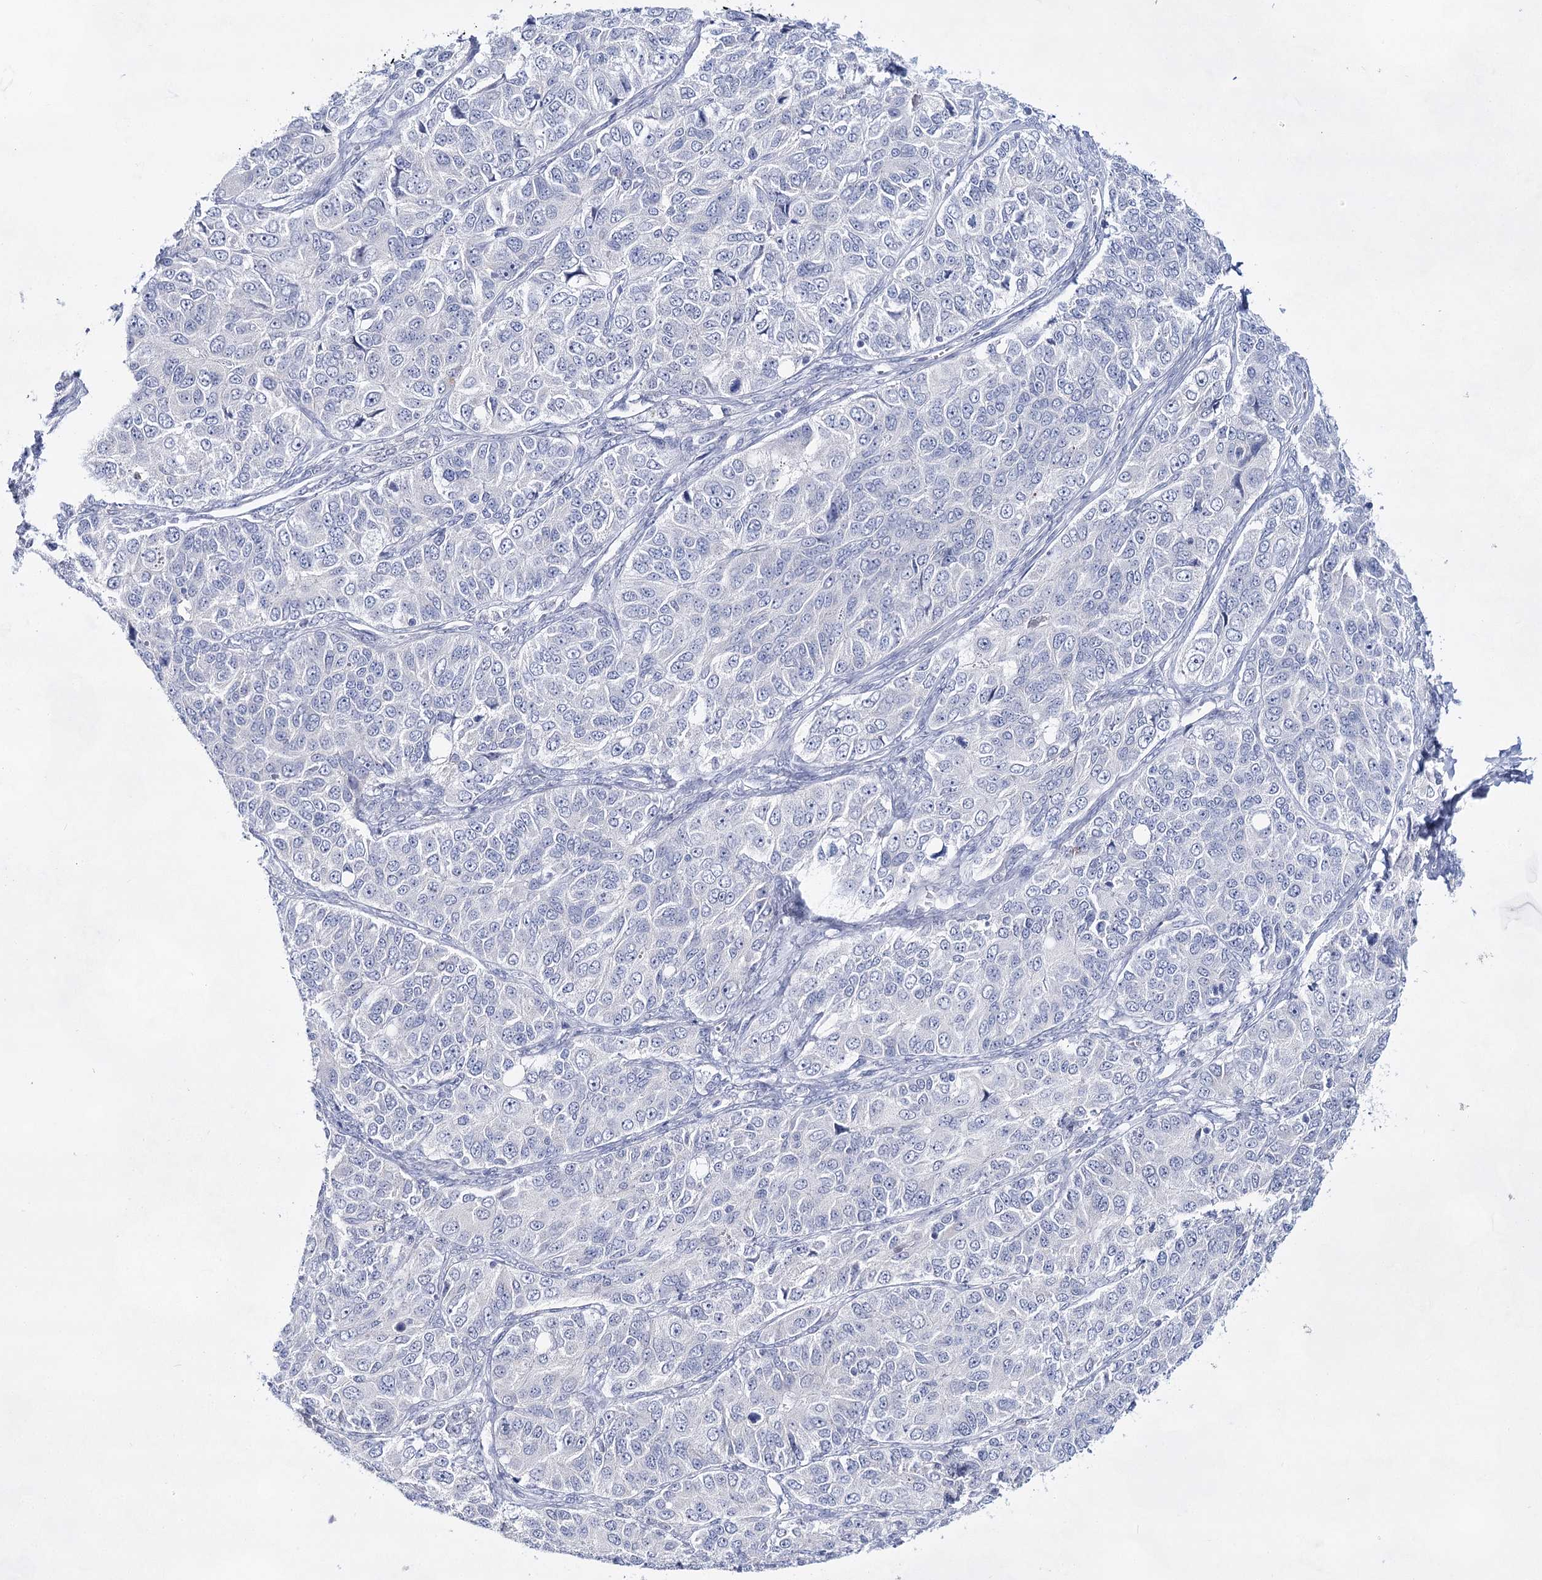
{"staining": {"intensity": "negative", "quantity": "none", "location": "none"}, "tissue": "ovarian cancer", "cell_type": "Tumor cells", "image_type": "cancer", "snomed": [{"axis": "morphology", "description": "Carcinoma, endometroid"}, {"axis": "topography", "description": "Ovary"}], "caption": "An immunohistochemistry histopathology image of ovarian cancer (endometroid carcinoma) is shown. There is no staining in tumor cells of ovarian cancer (endometroid carcinoma).", "gene": "BPHL", "patient": {"sex": "female", "age": 51}}